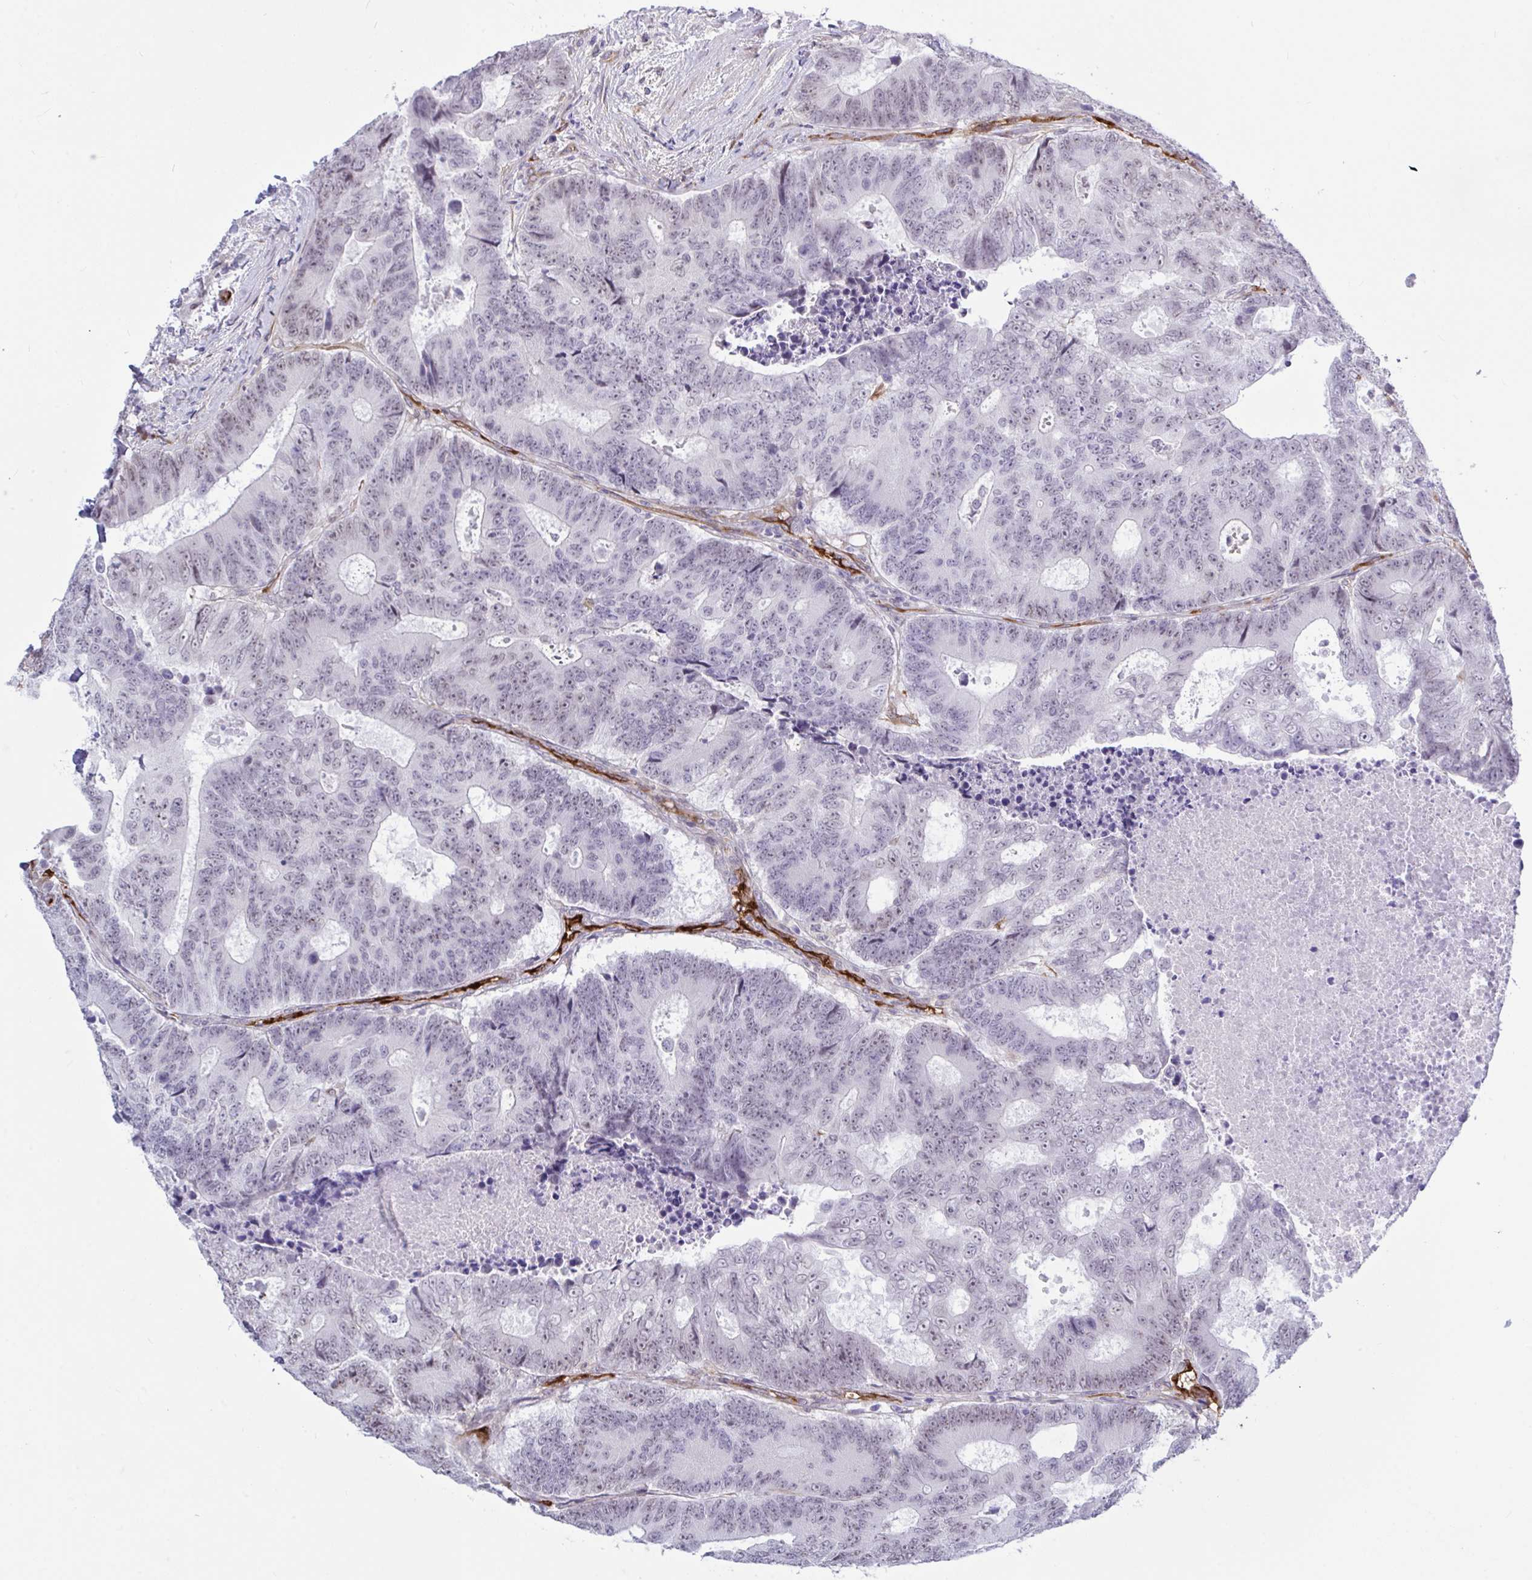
{"staining": {"intensity": "negative", "quantity": "none", "location": "none"}, "tissue": "colorectal cancer", "cell_type": "Tumor cells", "image_type": "cancer", "snomed": [{"axis": "morphology", "description": "Adenocarcinoma, NOS"}, {"axis": "topography", "description": "Colon"}], "caption": "Tumor cells show no significant protein staining in adenocarcinoma (colorectal).", "gene": "EML1", "patient": {"sex": "female", "age": 48}}